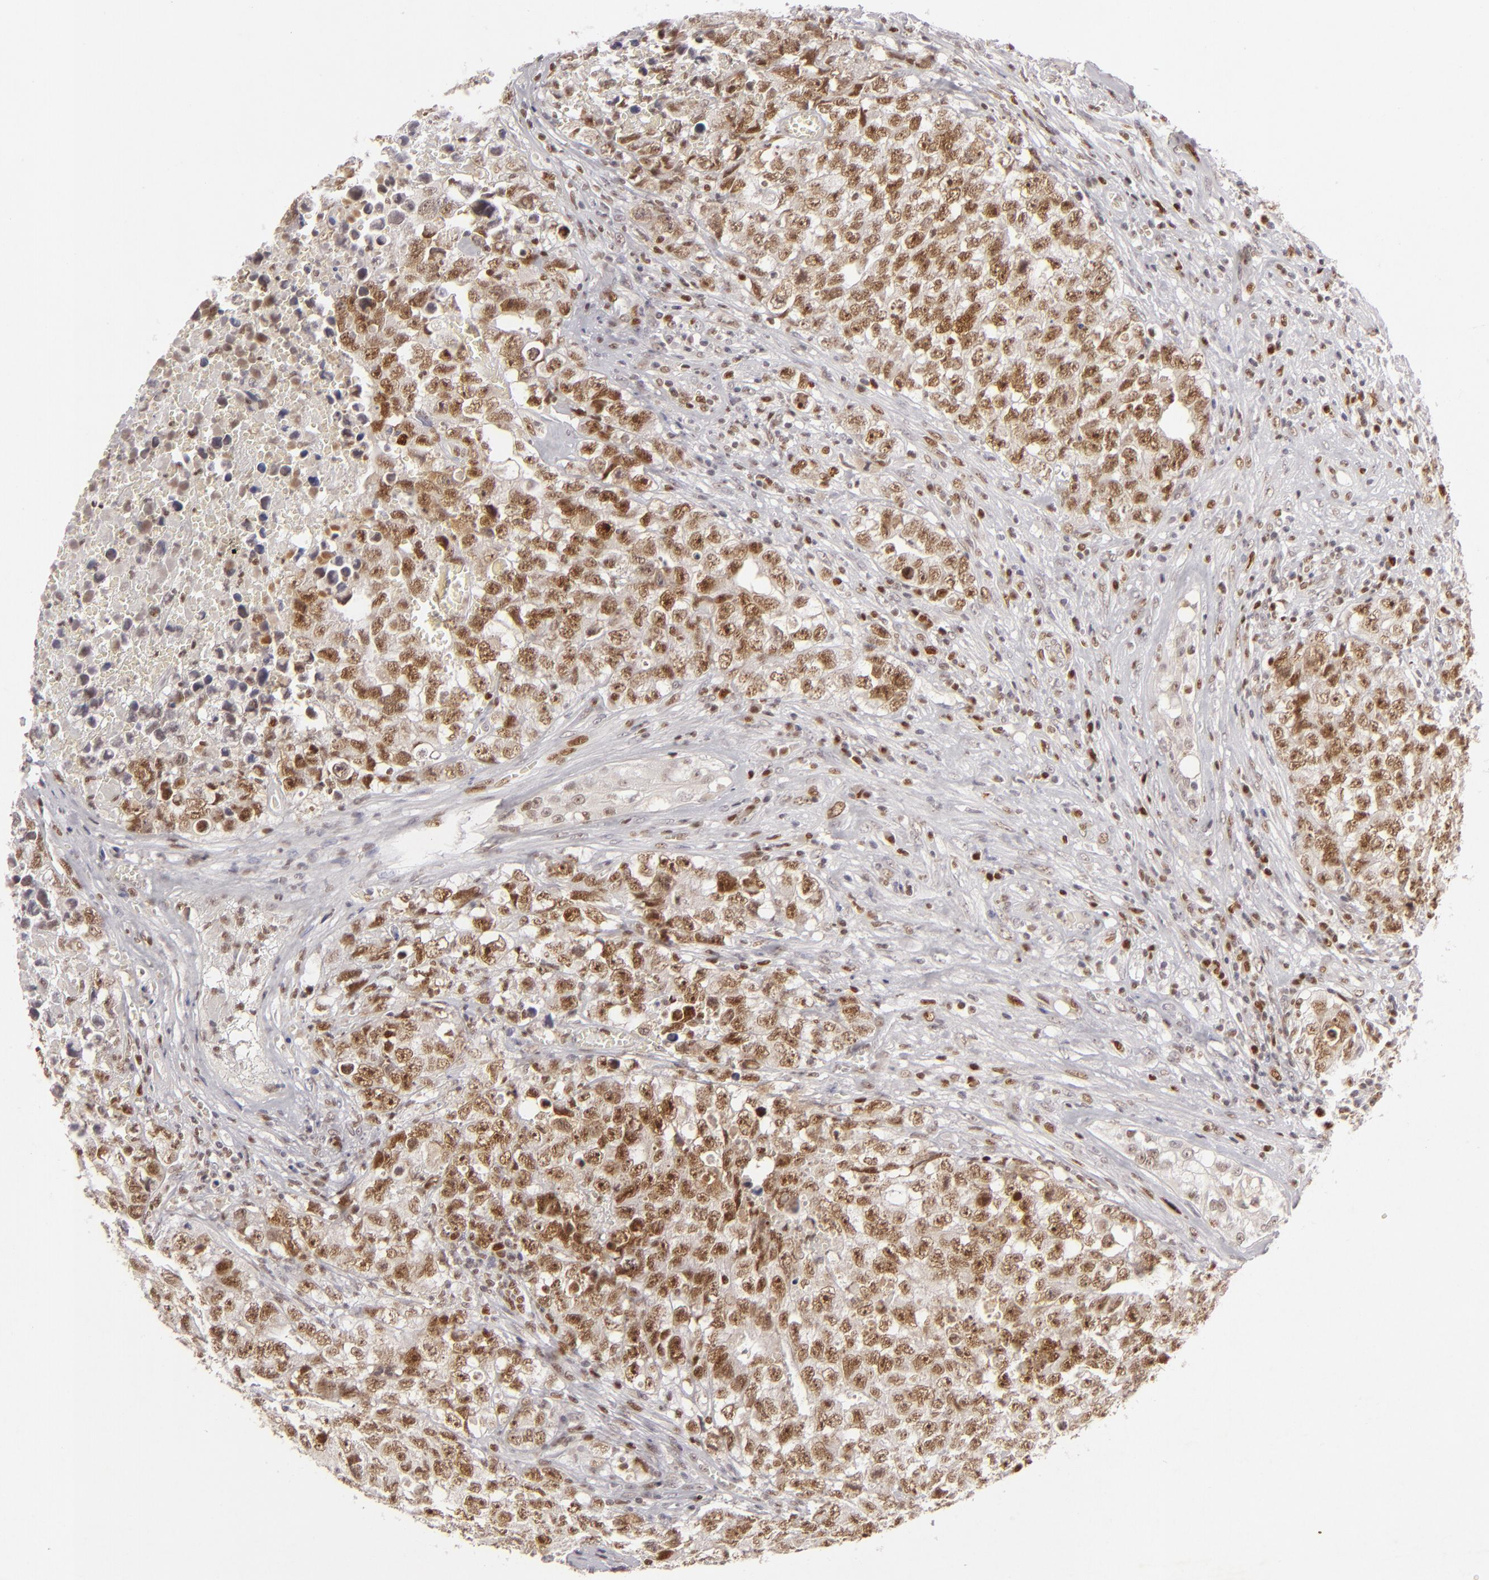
{"staining": {"intensity": "strong", "quantity": ">75%", "location": "nuclear"}, "tissue": "testis cancer", "cell_type": "Tumor cells", "image_type": "cancer", "snomed": [{"axis": "morphology", "description": "Carcinoma, Embryonal, NOS"}, {"axis": "topography", "description": "Testis"}], "caption": "There is high levels of strong nuclear expression in tumor cells of testis cancer, as demonstrated by immunohistochemical staining (brown color).", "gene": "FEN1", "patient": {"sex": "male", "age": 31}}